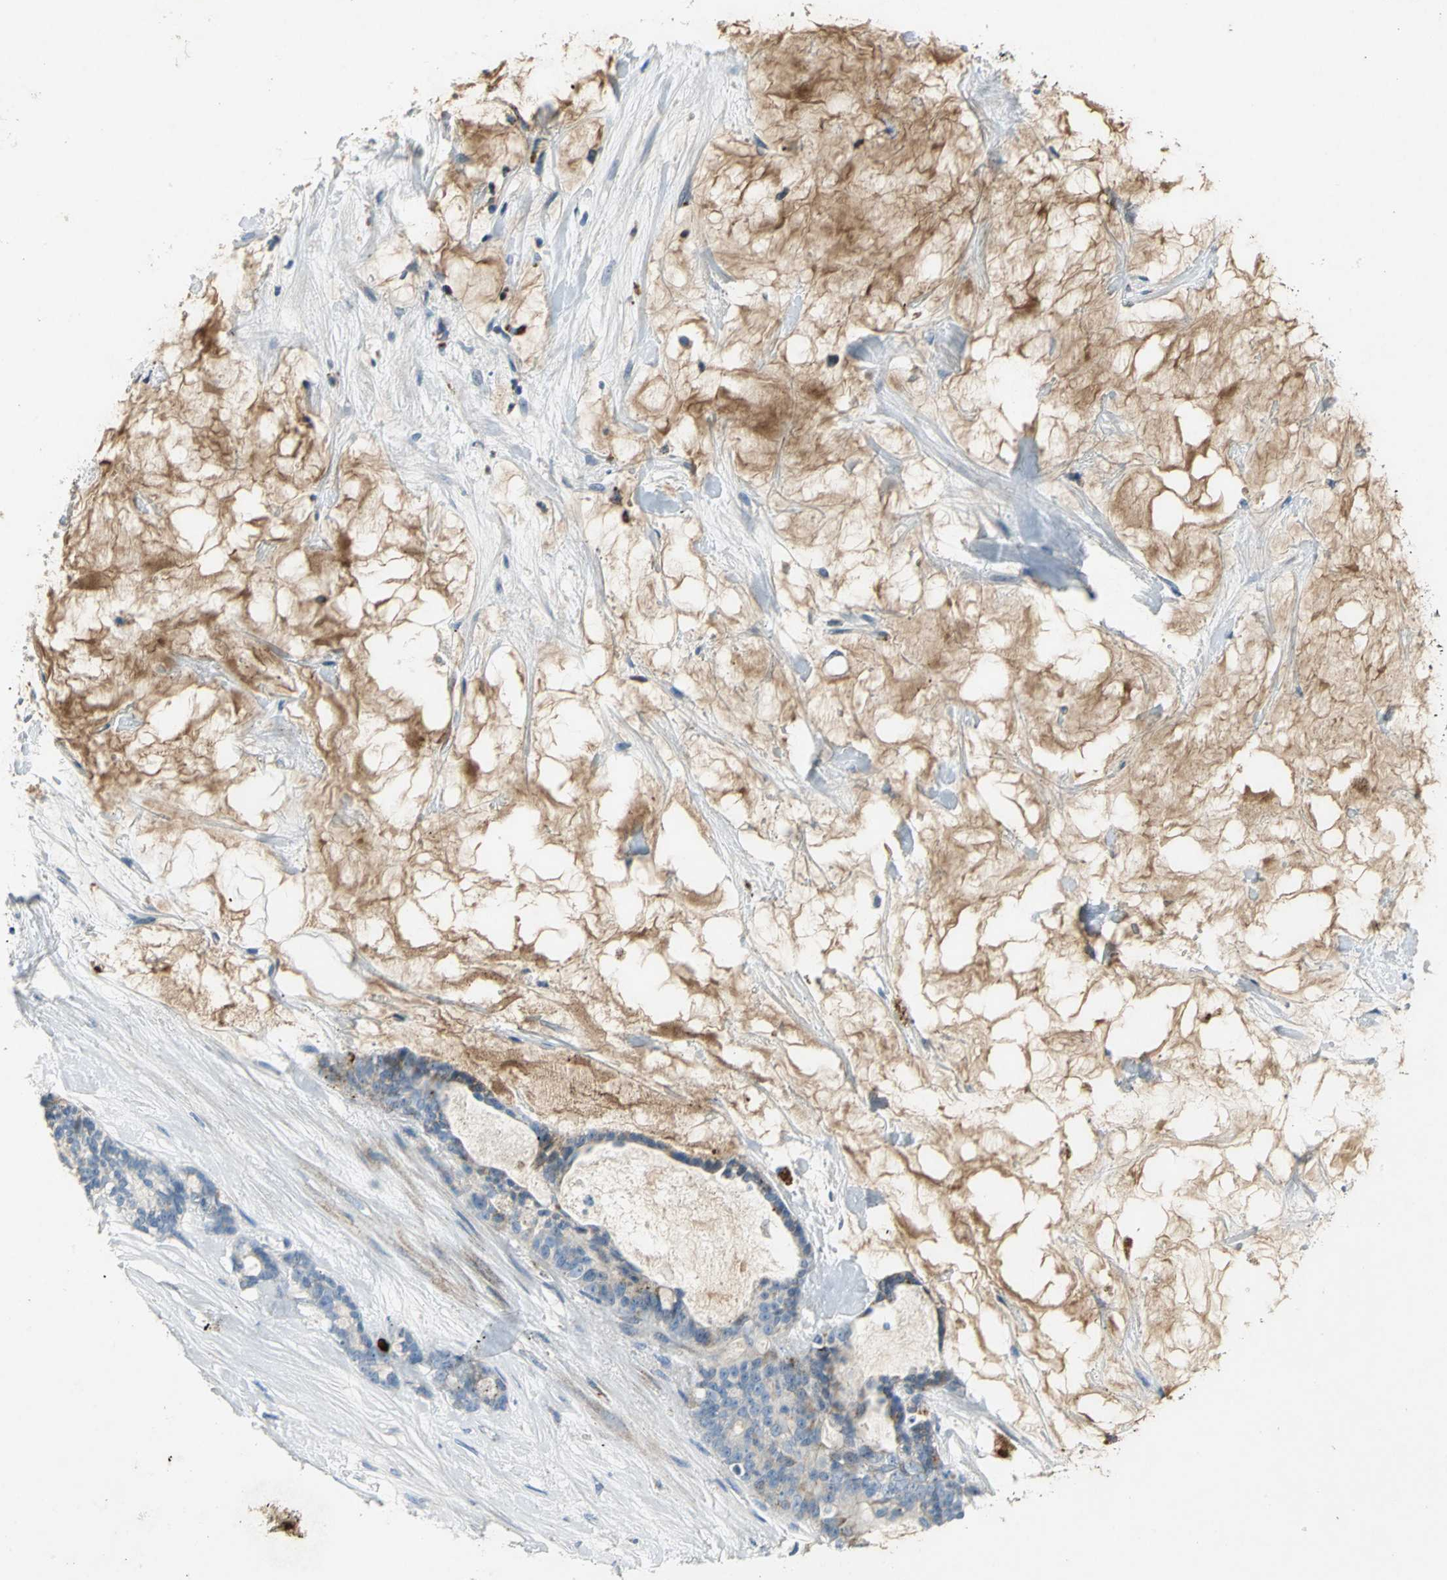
{"staining": {"intensity": "weak", "quantity": "25%-75%", "location": "cytoplasmic/membranous"}, "tissue": "pancreatic cancer", "cell_type": "Tumor cells", "image_type": "cancer", "snomed": [{"axis": "morphology", "description": "Adenocarcinoma, NOS"}, {"axis": "topography", "description": "Pancreas"}], "caption": "Brown immunohistochemical staining in human adenocarcinoma (pancreatic) shows weak cytoplasmic/membranous positivity in about 25%-75% of tumor cells.", "gene": "SPPL2B", "patient": {"sex": "female", "age": 73}}